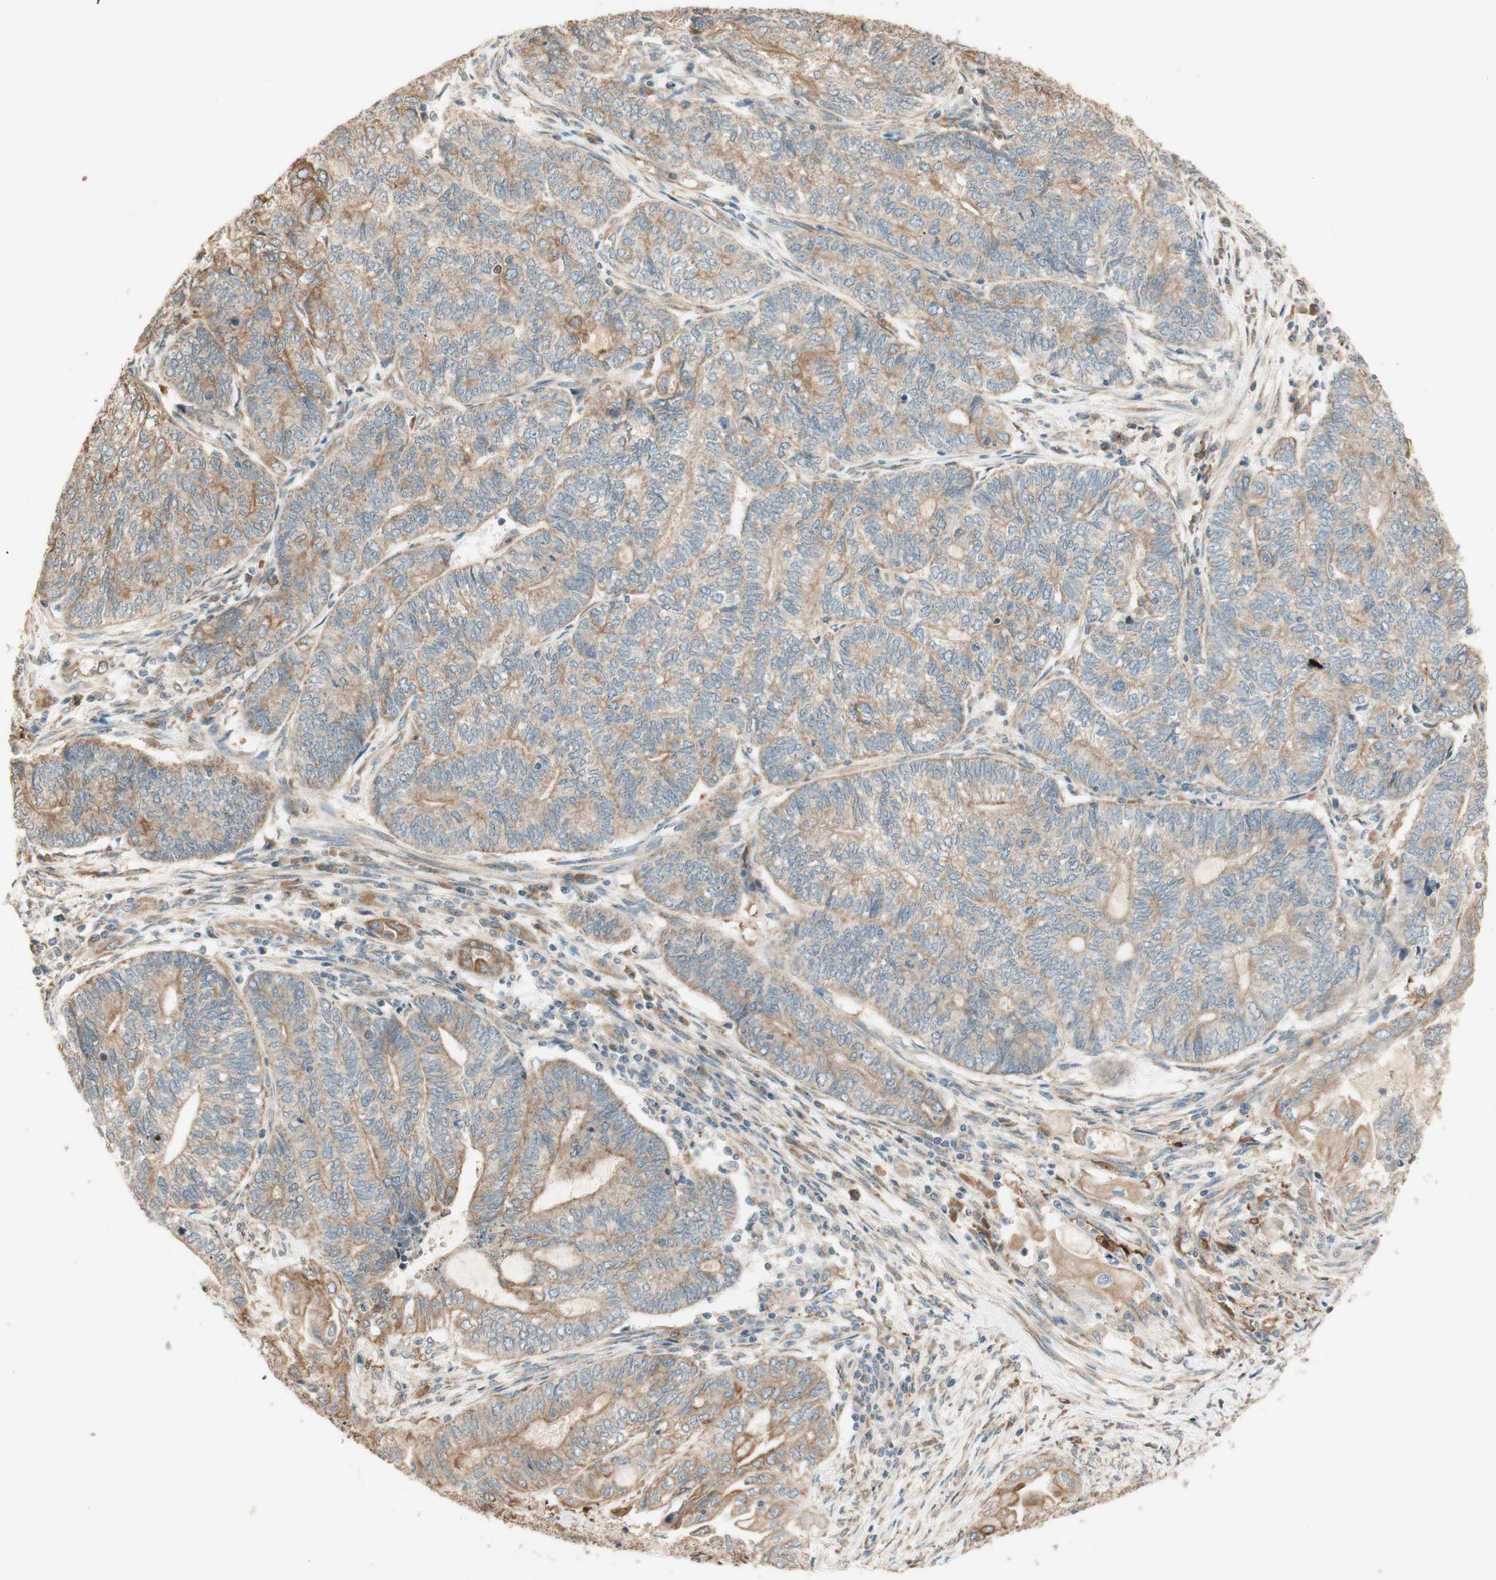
{"staining": {"intensity": "weak", "quantity": ">75%", "location": "cytoplasmic/membranous"}, "tissue": "endometrial cancer", "cell_type": "Tumor cells", "image_type": "cancer", "snomed": [{"axis": "morphology", "description": "Adenocarcinoma, NOS"}, {"axis": "topography", "description": "Uterus"}, {"axis": "topography", "description": "Endometrium"}], "caption": "An image showing weak cytoplasmic/membranous expression in about >75% of tumor cells in adenocarcinoma (endometrial), as visualized by brown immunohistochemical staining.", "gene": "CLCN2", "patient": {"sex": "female", "age": 70}}